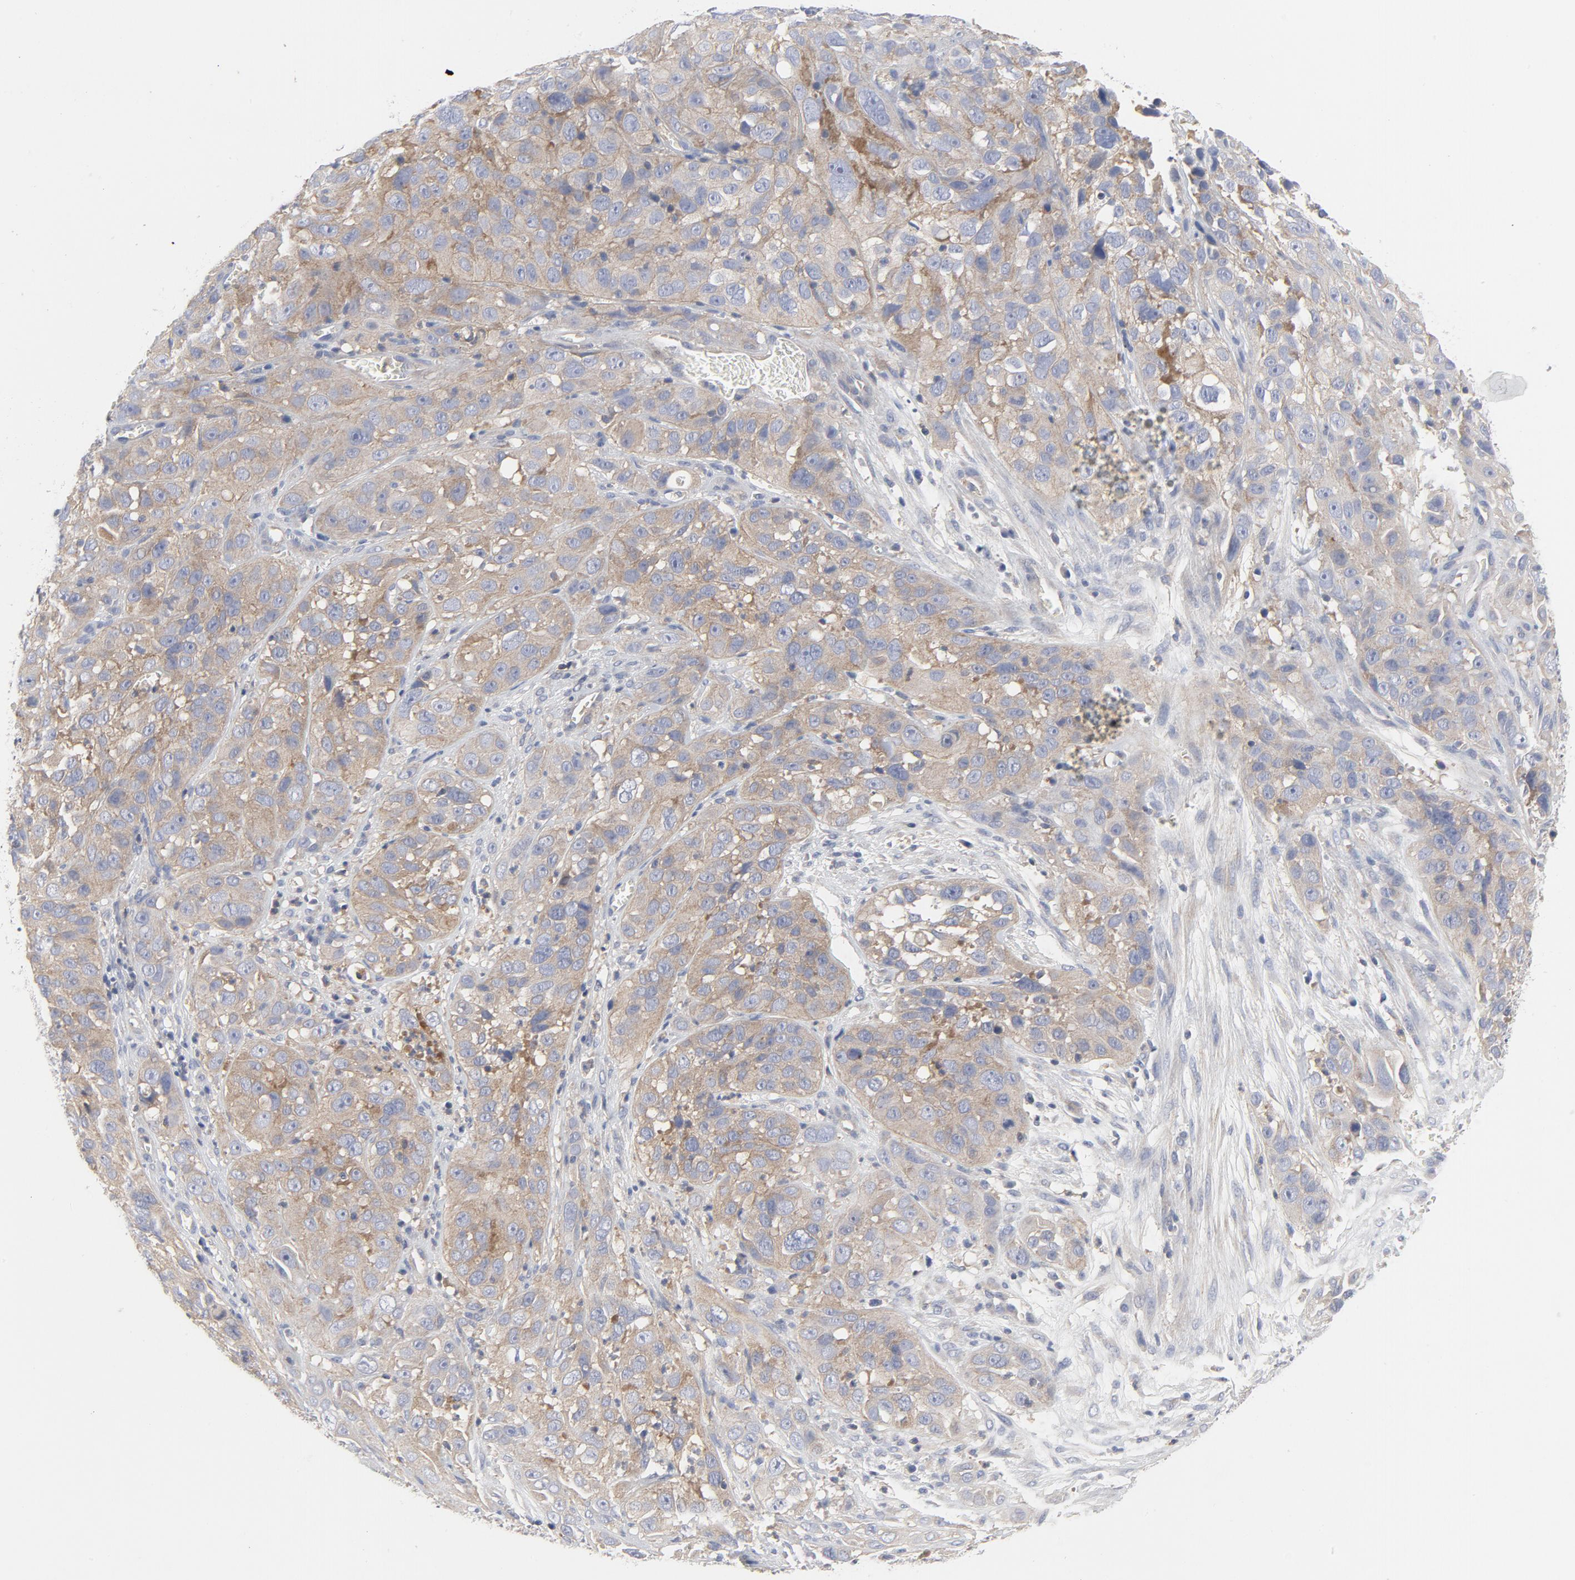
{"staining": {"intensity": "moderate", "quantity": ">75%", "location": "cytoplasmic/membranous"}, "tissue": "cervical cancer", "cell_type": "Tumor cells", "image_type": "cancer", "snomed": [{"axis": "morphology", "description": "Squamous cell carcinoma, NOS"}, {"axis": "topography", "description": "Cervix"}], "caption": "Protein analysis of cervical cancer (squamous cell carcinoma) tissue demonstrates moderate cytoplasmic/membranous staining in approximately >75% of tumor cells.", "gene": "ROCK1", "patient": {"sex": "female", "age": 32}}